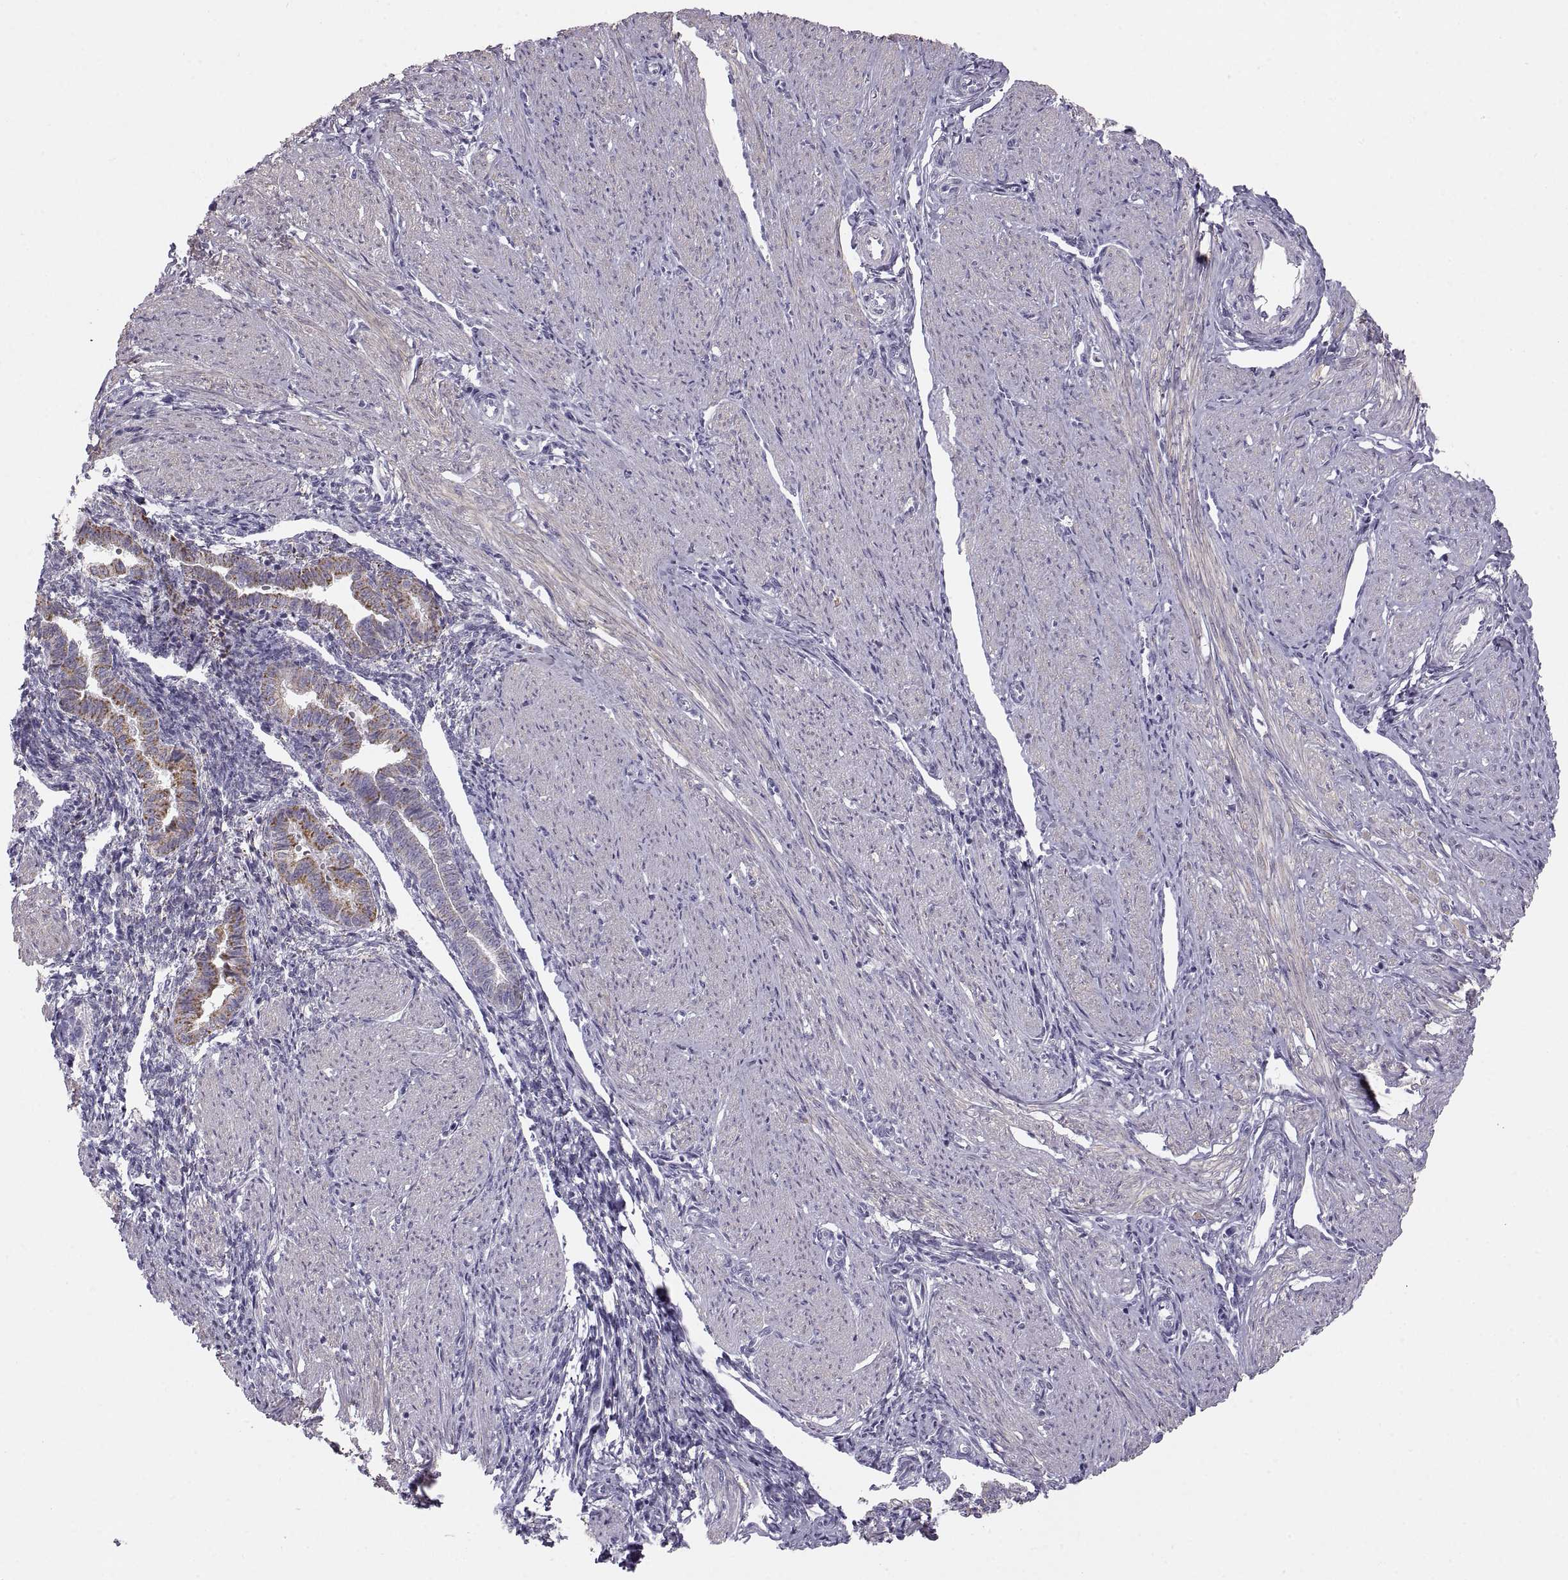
{"staining": {"intensity": "negative", "quantity": "none", "location": "none"}, "tissue": "endometrium", "cell_type": "Cells in endometrial stroma", "image_type": "normal", "snomed": [{"axis": "morphology", "description": "Normal tissue, NOS"}, {"axis": "topography", "description": "Endometrium"}], "caption": "High power microscopy micrograph of an immunohistochemistry photomicrograph of unremarkable endometrium, revealing no significant positivity in cells in endometrial stroma.", "gene": "COL9A3", "patient": {"sex": "female", "age": 37}}